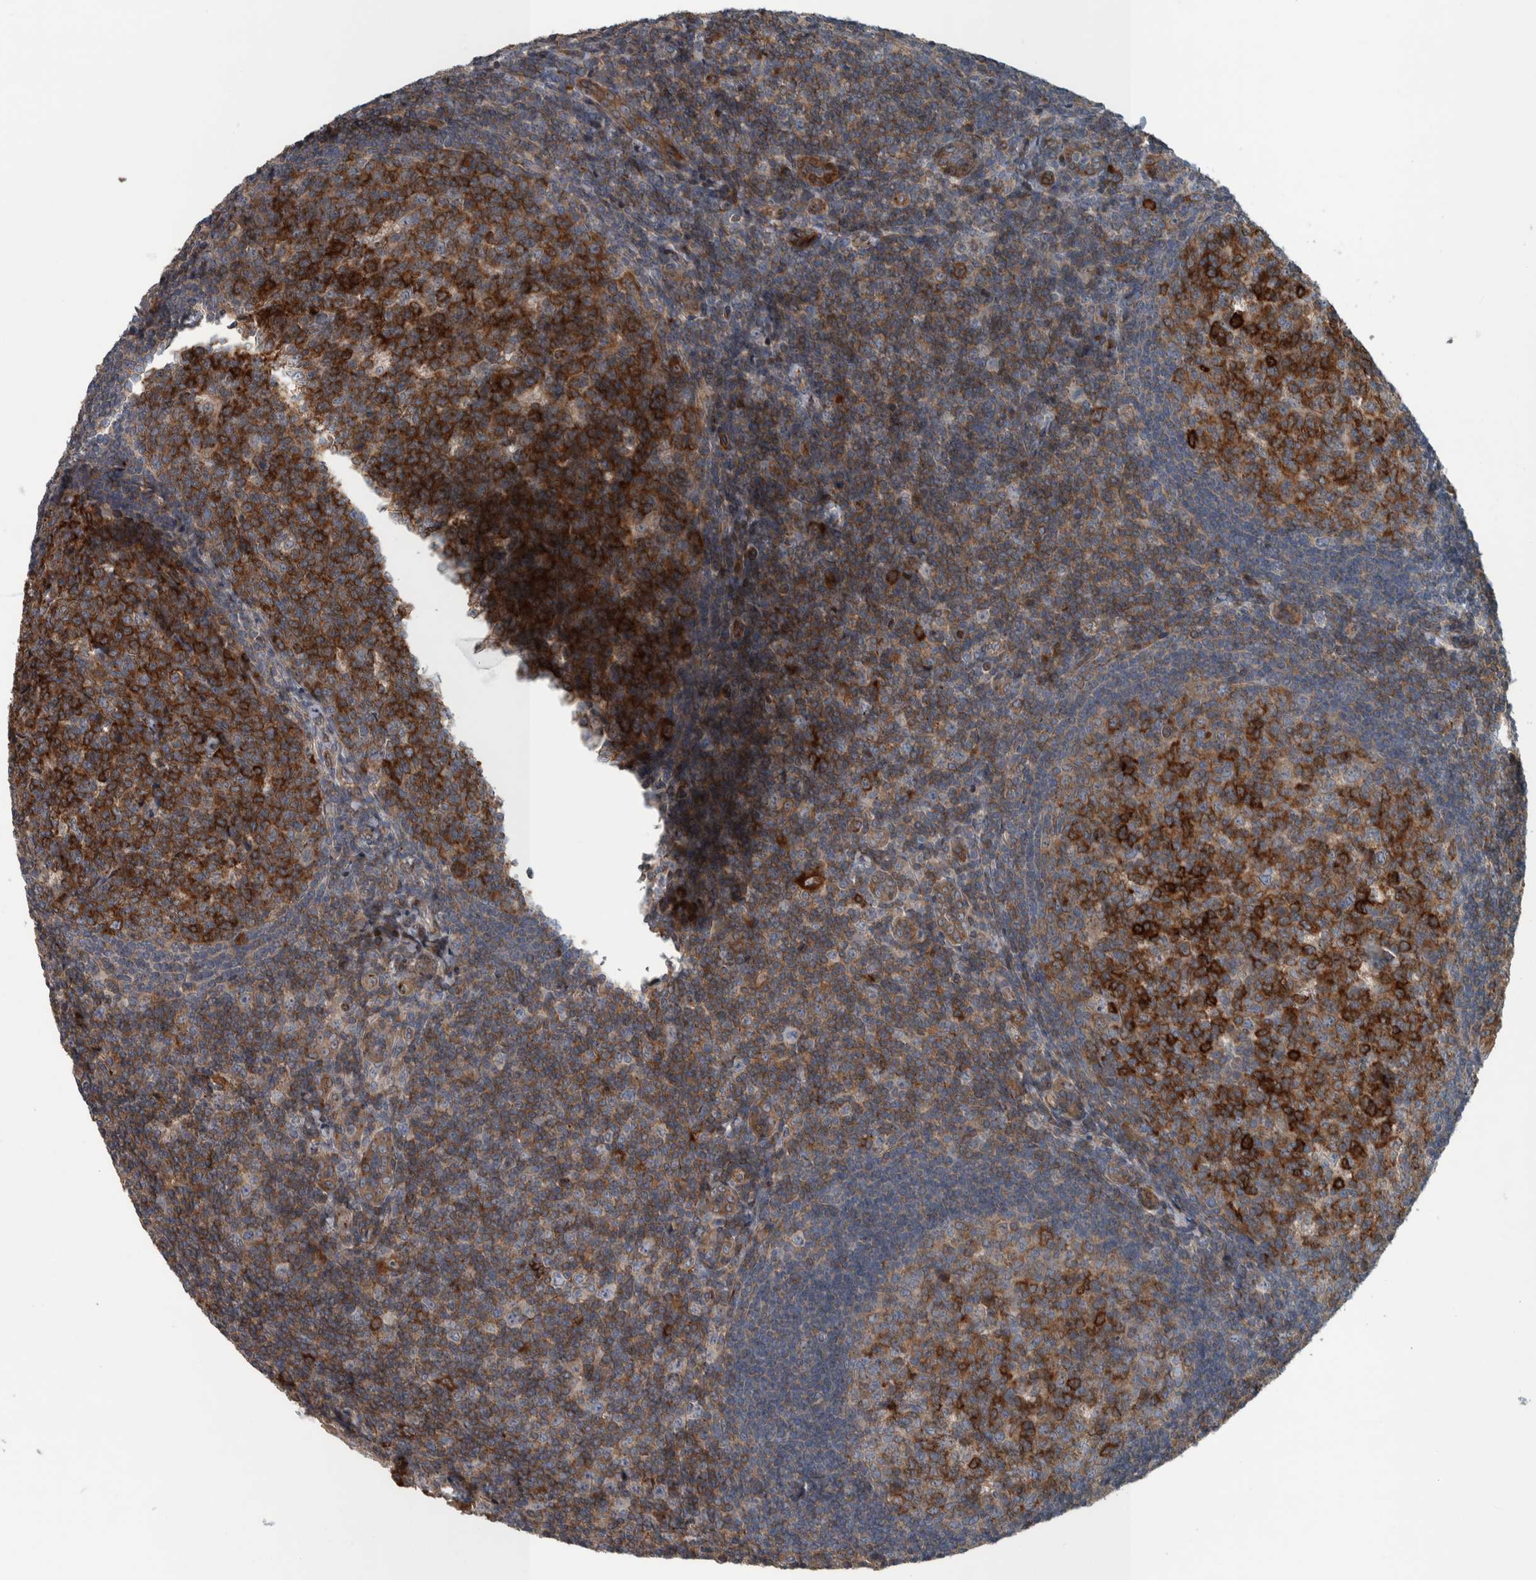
{"staining": {"intensity": "strong", "quantity": ">75%", "location": "cytoplasmic/membranous"}, "tissue": "tonsil", "cell_type": "Germinal center cells", "image_type": "normal", "snomed": [{"axis": "morphology", "description": "Normal tissue, NOS"}, {"axis": "topography", "description": "Tonsil"}], "caption": "High-power microscopy captured an IHC histopathology image of benign tonsil, revealing strong cytoplasmic/membranous expression in approximately >75% of germinal center cells.", "gene": "BAIAP2L1", "patient": {"sex": "male", "age": 37}}